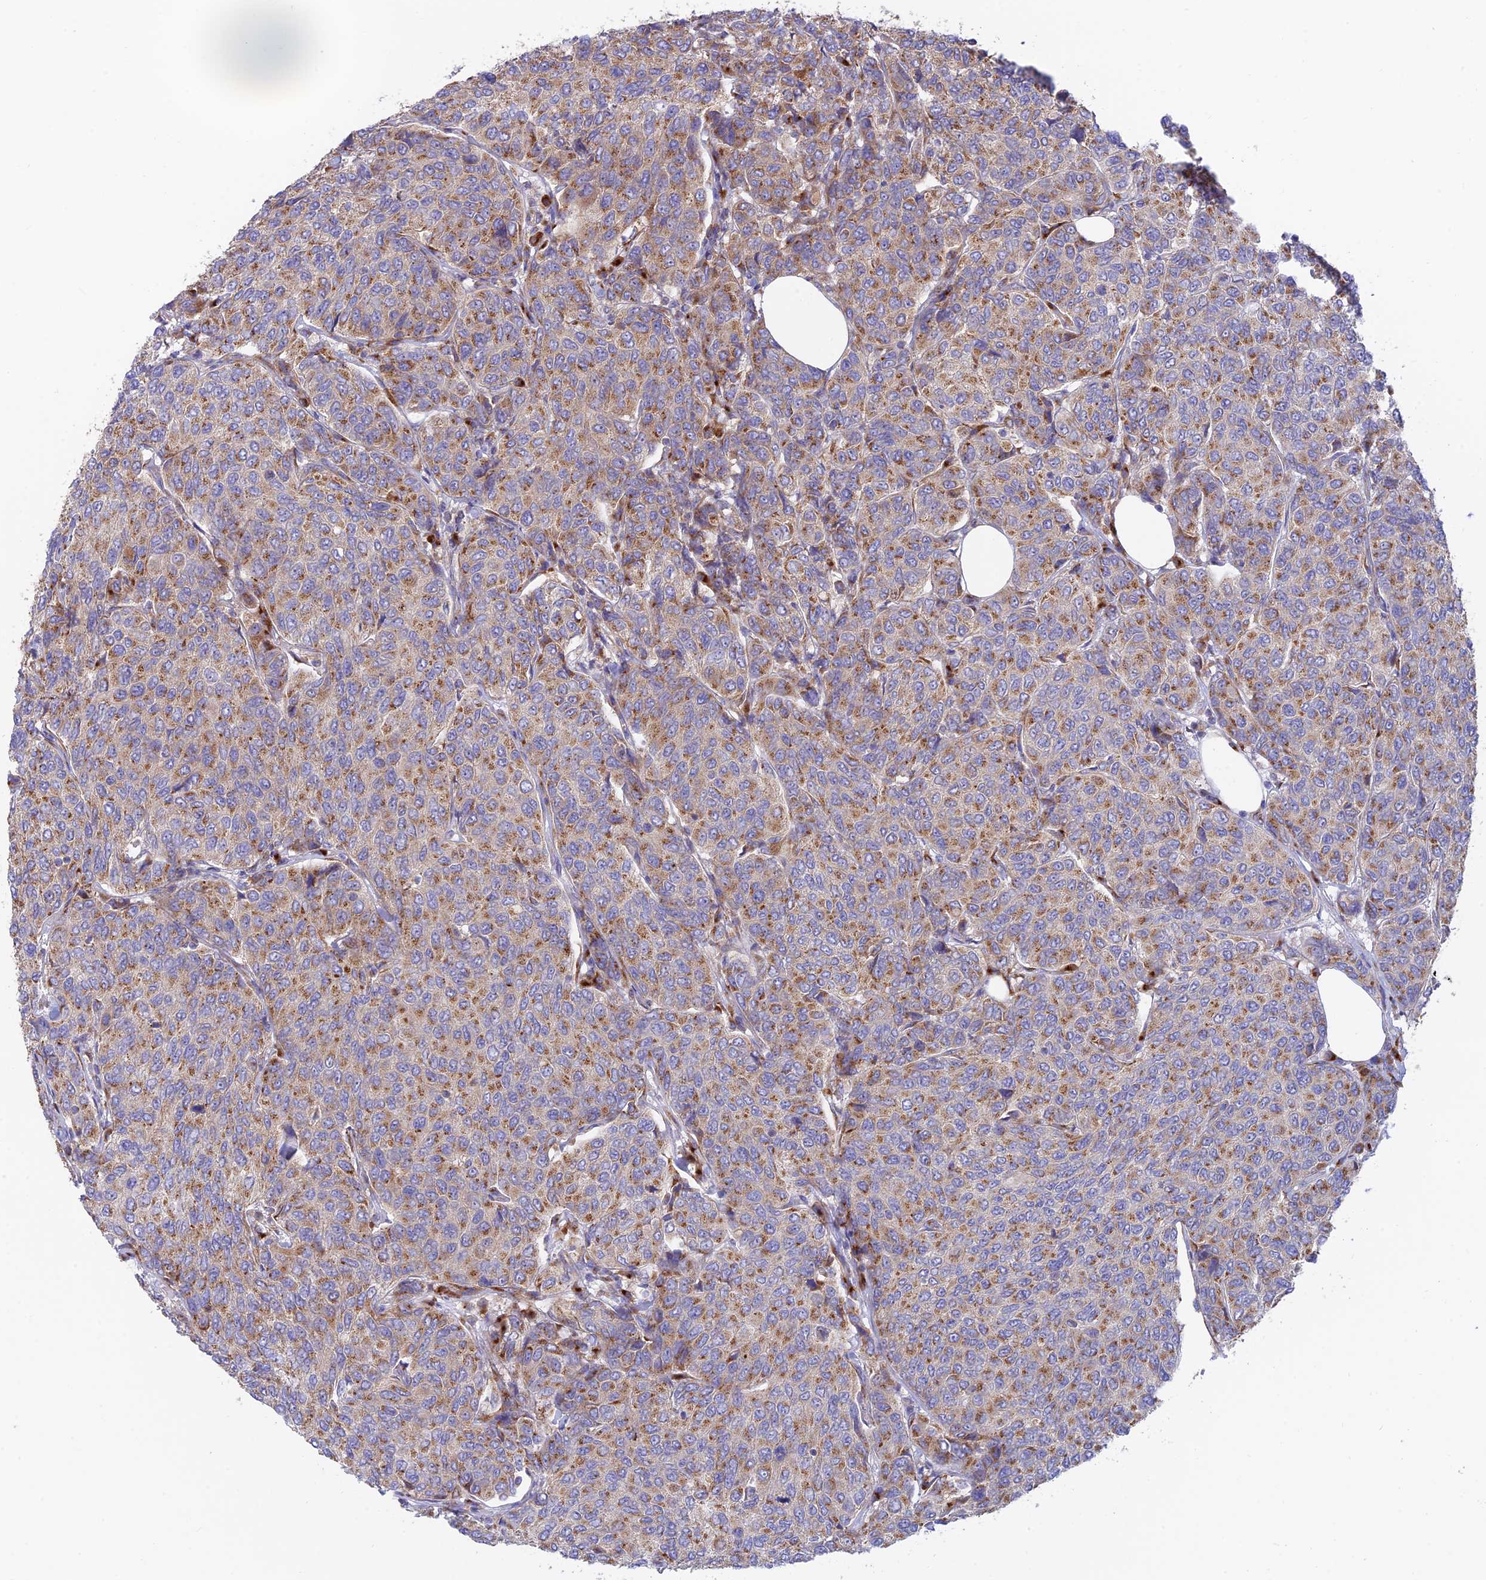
{"staining": {"intensity": "strong", "quantity": ">75%", "location": "cytoplasmic/membranous"}, "tissue": "breast cancer", "cell_type": "Tumor cells", "image_type": "cancer", "snomed": [{"axis": "morphology", "description": "Duct carcinoma"}, {"axis": "topography", "description": "Breast"}], "caption": "Tumor cells exhibit high levels of strong cytoplasmic/membranous positivity in approximately >75% of cells in human intraductal carcinoma (breast).", "gene": "GOLGA3", "patient": {"sex": "female", "age": 55}}